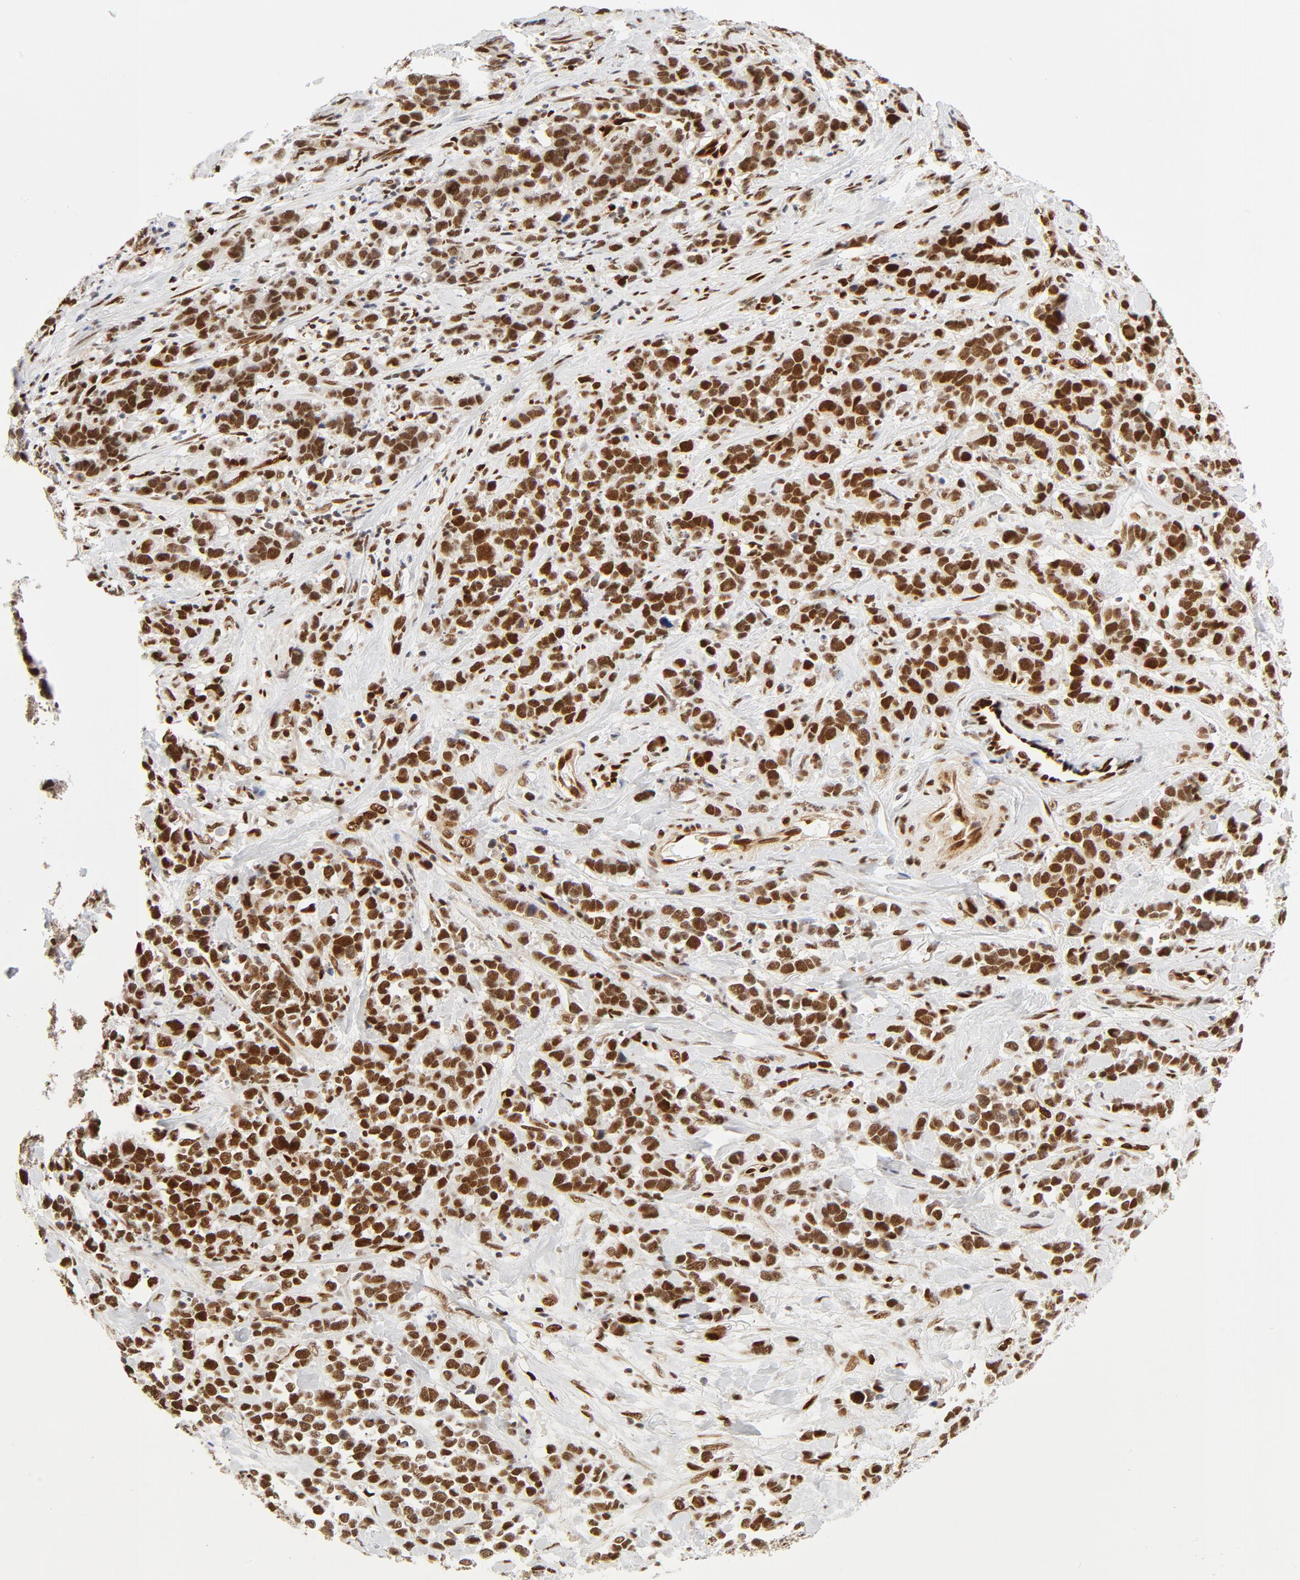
{"staining": {"intensity": "strong", "quantity": ">75%", "location": "nuclear"}, "tissue": "stomach cancer", "cell_type": "Tumor cells", "image_type": "cancer", "snomed": [{"axis": "morphology", "description": "Adenocarcinoma, NOS"}, {"axis": "topography", "description": "Stomach, upper"}], "caption": "Immunohistochemical staining of stomach cancer (adenocarcinoma) displays high levels of strong nuclear positivity in about >75% of tumor cells.", "gene": "MEF2A", "patient": {"sex": "male", "age": 71}}